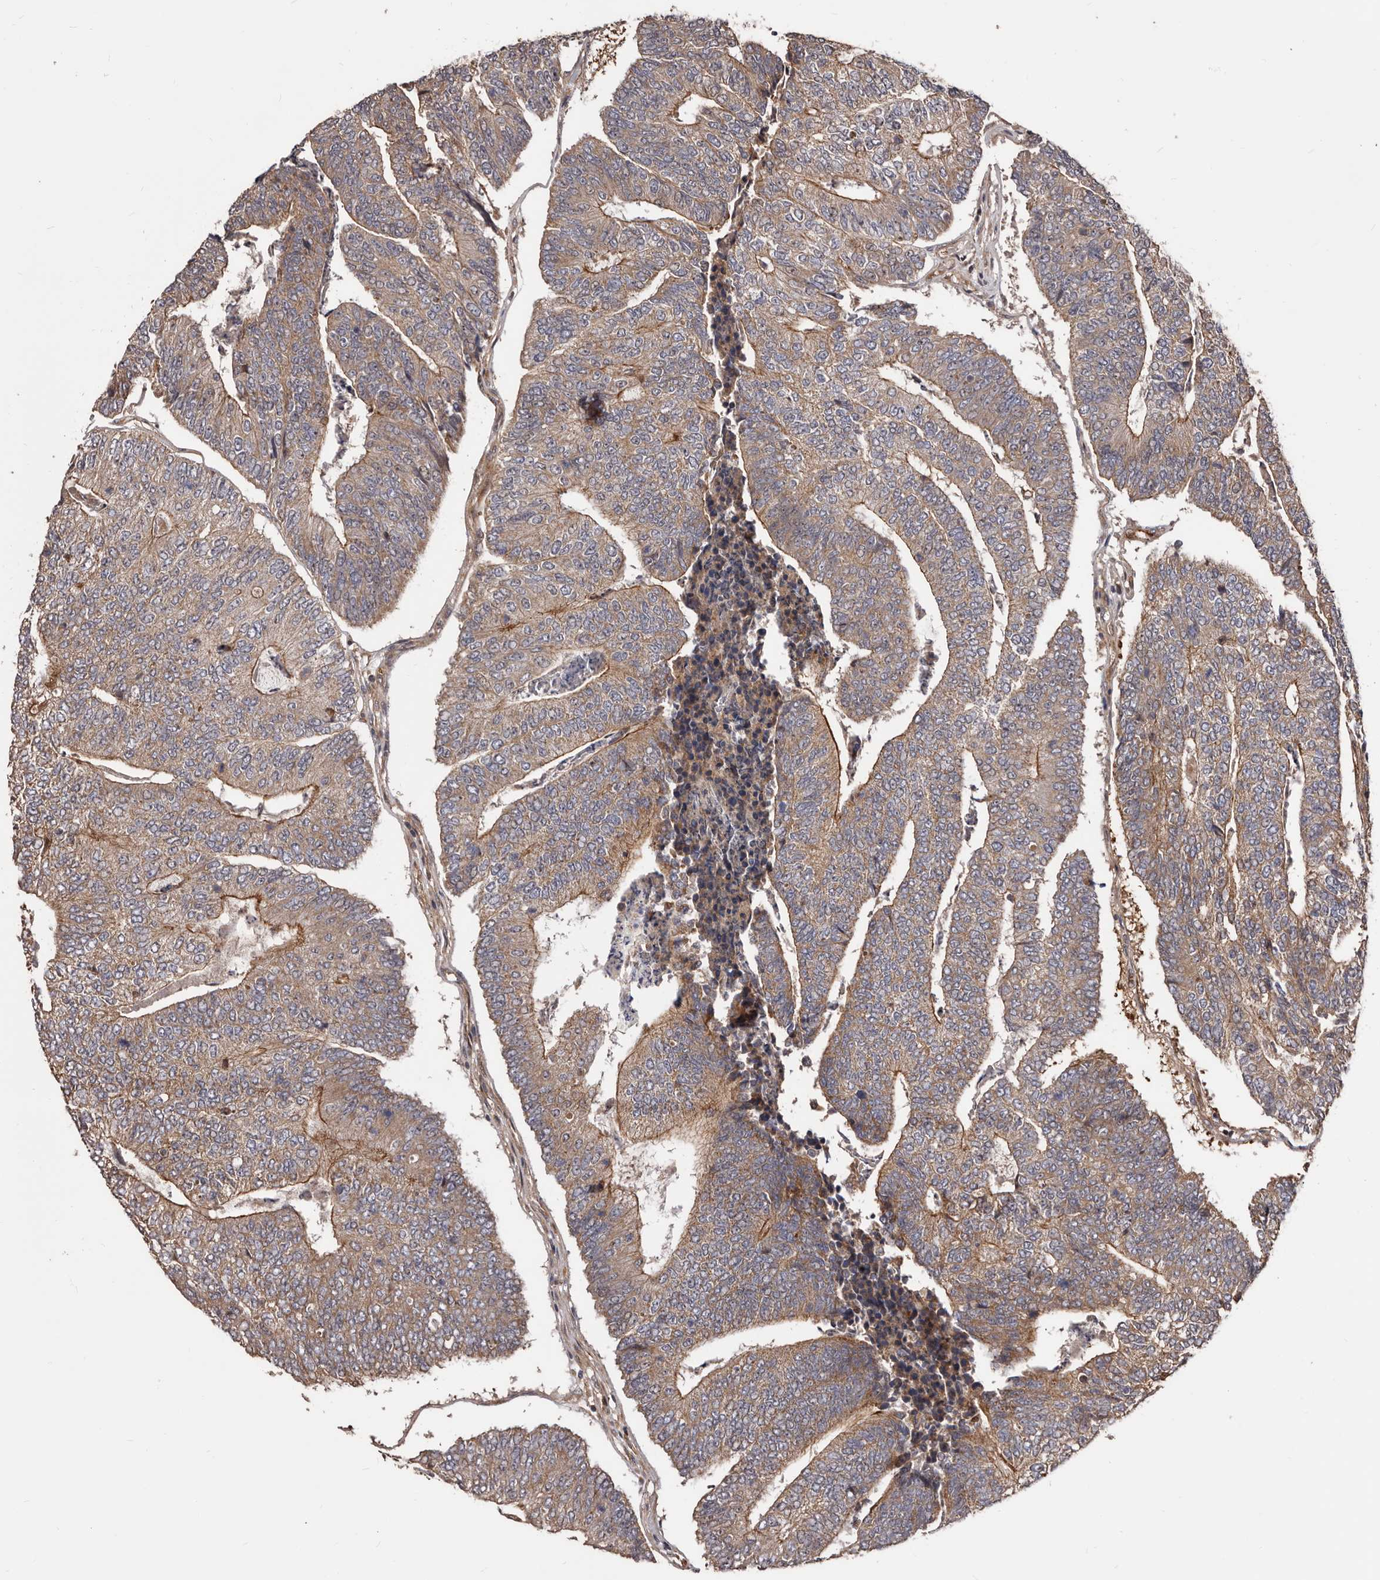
{"staining": {"intensity": "moderate", "quantity": ">75%", "location": "cytoplasmic/membranous"}, "tissue": "colorectal cancer", "cell_type": "Tumor cells", "image_type": "cancer", "snomed": [{"axis": "morphology", "description": "Adenocarcinoma, NOS"}, {"axis": "topography", "description": "Colon"}], "caption": "Immunohistochemistry (IHC) staining of colorectal cancer (adenocarcinoma), which reveals medium levels of moderate cytoplasmic/membranous staining in about >75% of tumor cells indicating moderate cytoplasmic/membranous protein staining. The staining was performed using DAB (3,3'-diaminobenzidine) (brown) for protein detection and nuclei were counterstained in hematoxylin (blue).", "gene": "GTPBP1", "patient": {"sex": "female", "age": 67}}